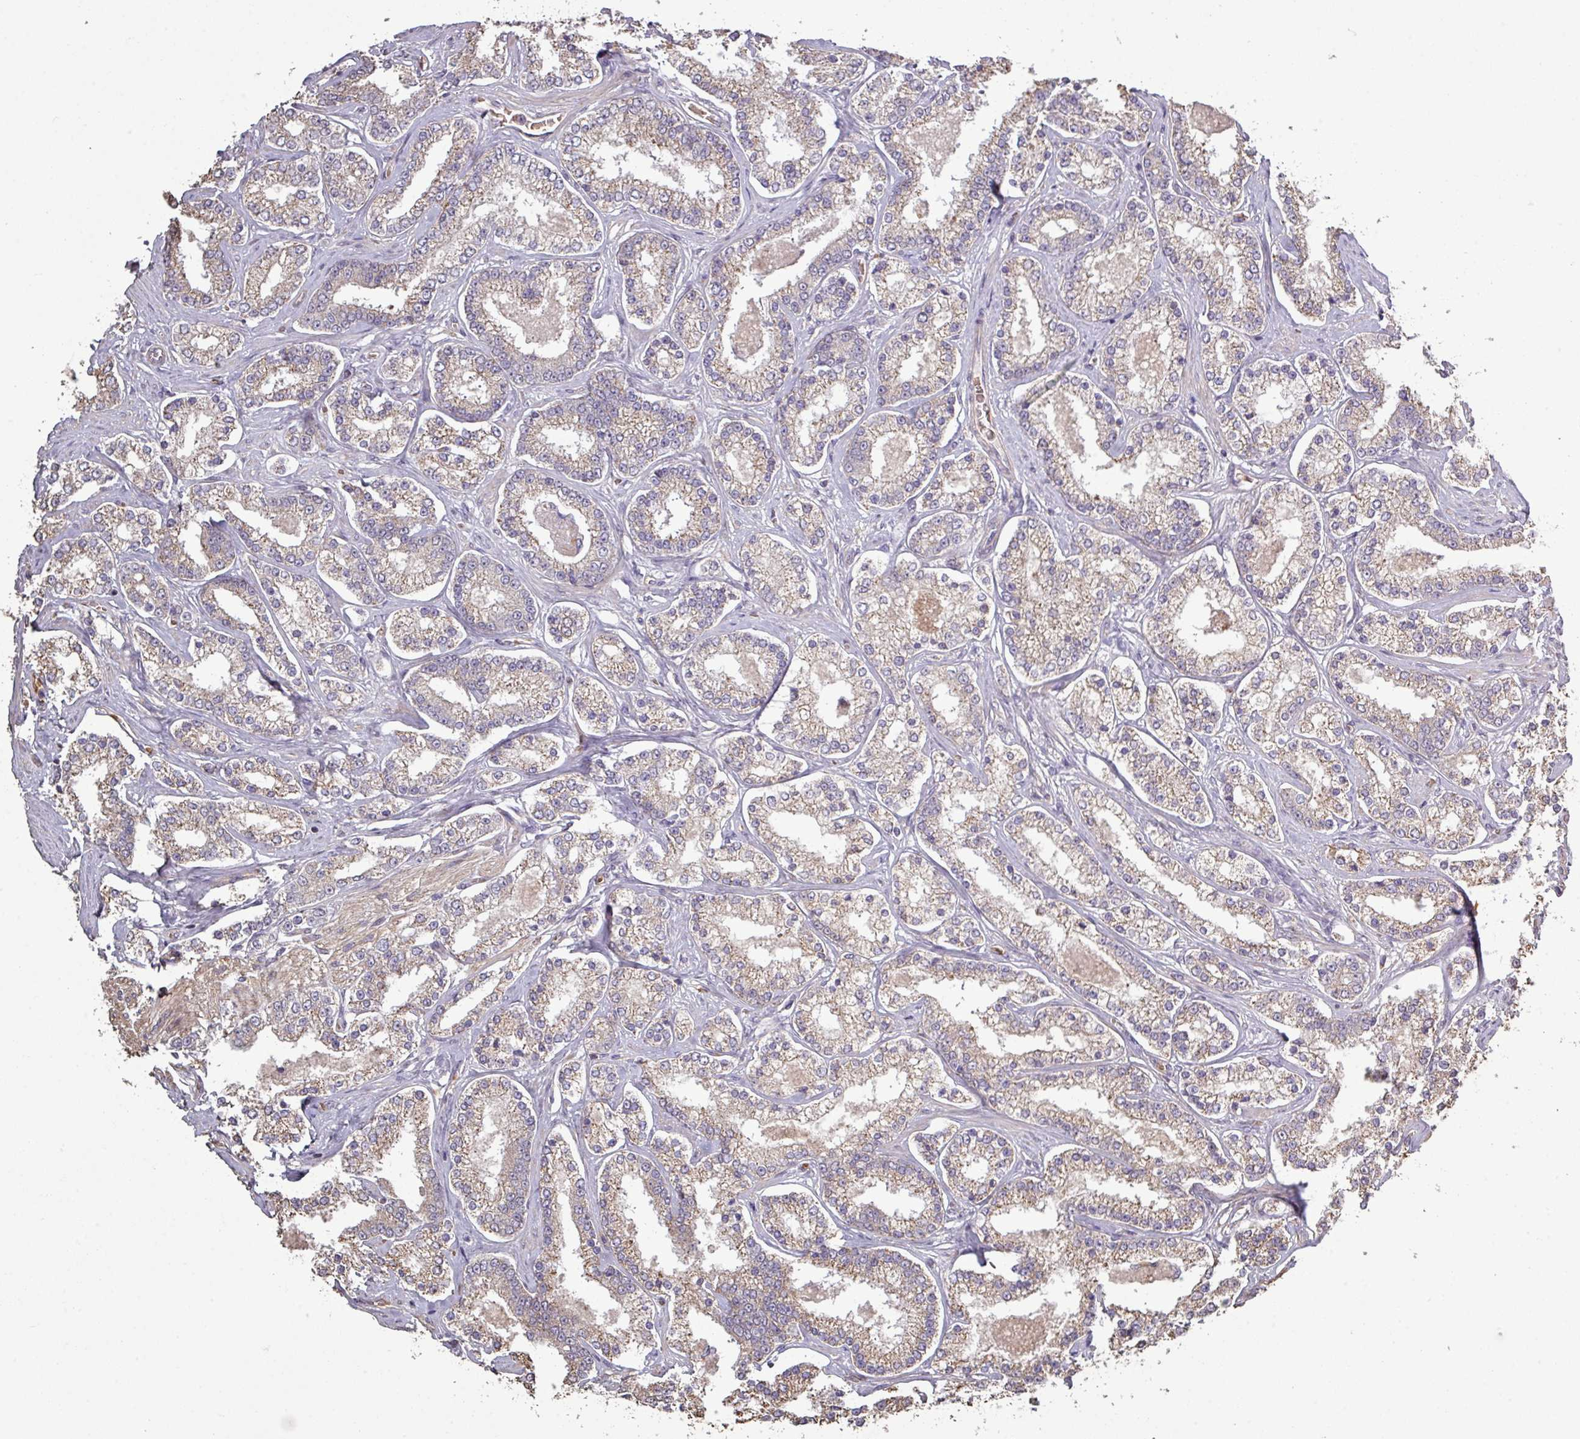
{"staining": {"intensity": "weak", "quantity": ">75%", "location": "cytoplasmic/membranous"}, "tissue": "prostate cancer", "cell_type": "Tumor cells", "image_type": "cancer", "snomed": [{"axis": "morphology", "description": "Normal tissue, NOS"}, {"axis": "morphology", "description": "Adenocarcinoma, High grade"}, {"axis": "topography", "description": "Prostate"}], "caption": "High-power microscopy captured an immunohistochemistry micrograph of prostate cancer, revealing weak cytoplasmic/membranous expression in approximately >75% of tumor cells.", "gene": "NHSL2", "patient": {"sex": "male", "age": 83}}